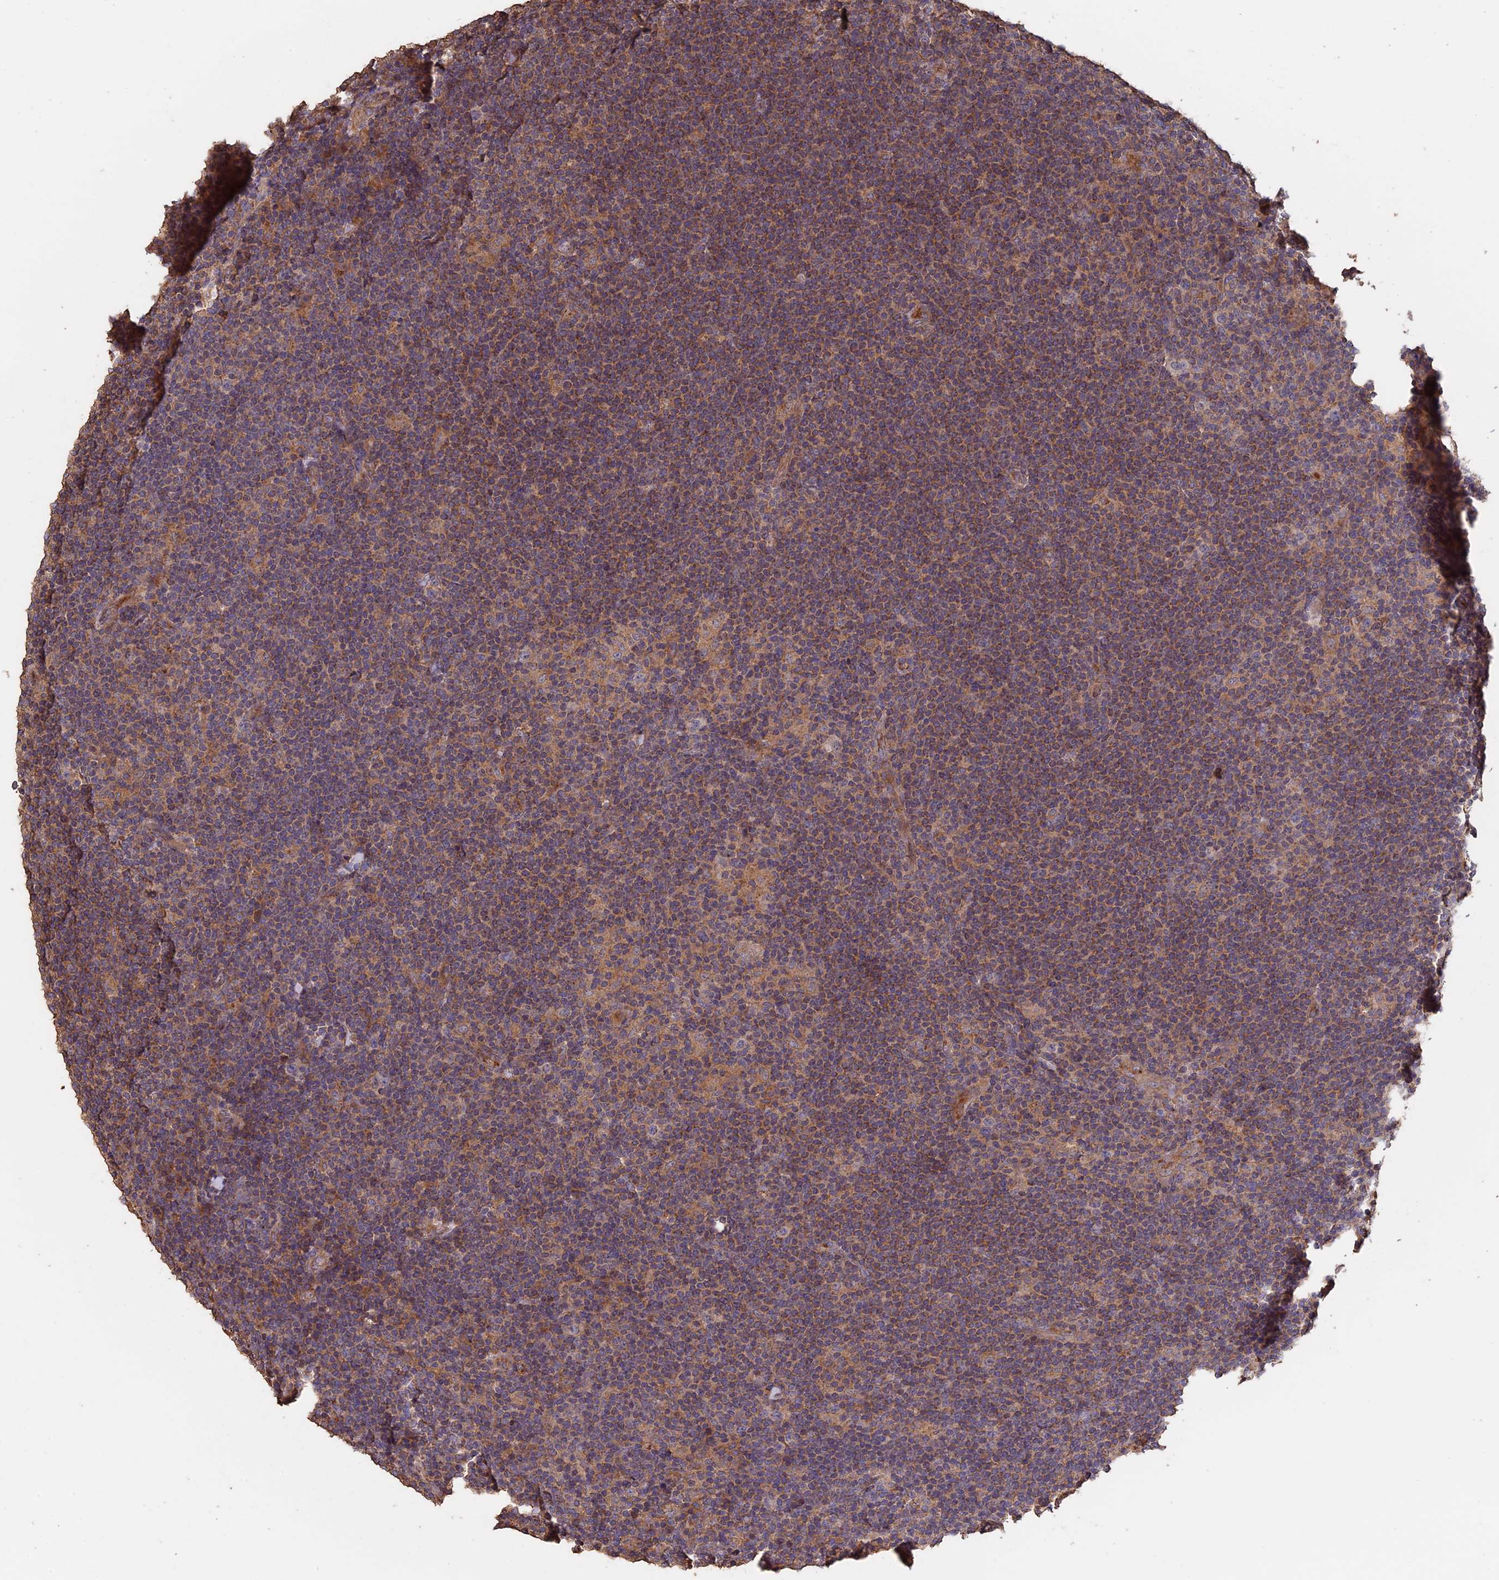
{"staining": {"intensity": "weak", "quantity": "25%-75%", "location": "cytoplasmic/membranous"}, "tissue": "lymphoma", "cell_type": "Tumor cells", "image_type": "cancer", "snomed": [{"axis": "morphology", "description": "Hodgkin's disease, NOS"}, {"axis": "topography", "description": "Lymph node"}], "caption": "A histopathology image of human lymphoma stained for a protein reveals weak cytoplasmic/membranous brown staining in tumor cells.", "gene": "PIGQ", "patient": {"sex": "female", "age": 57}}